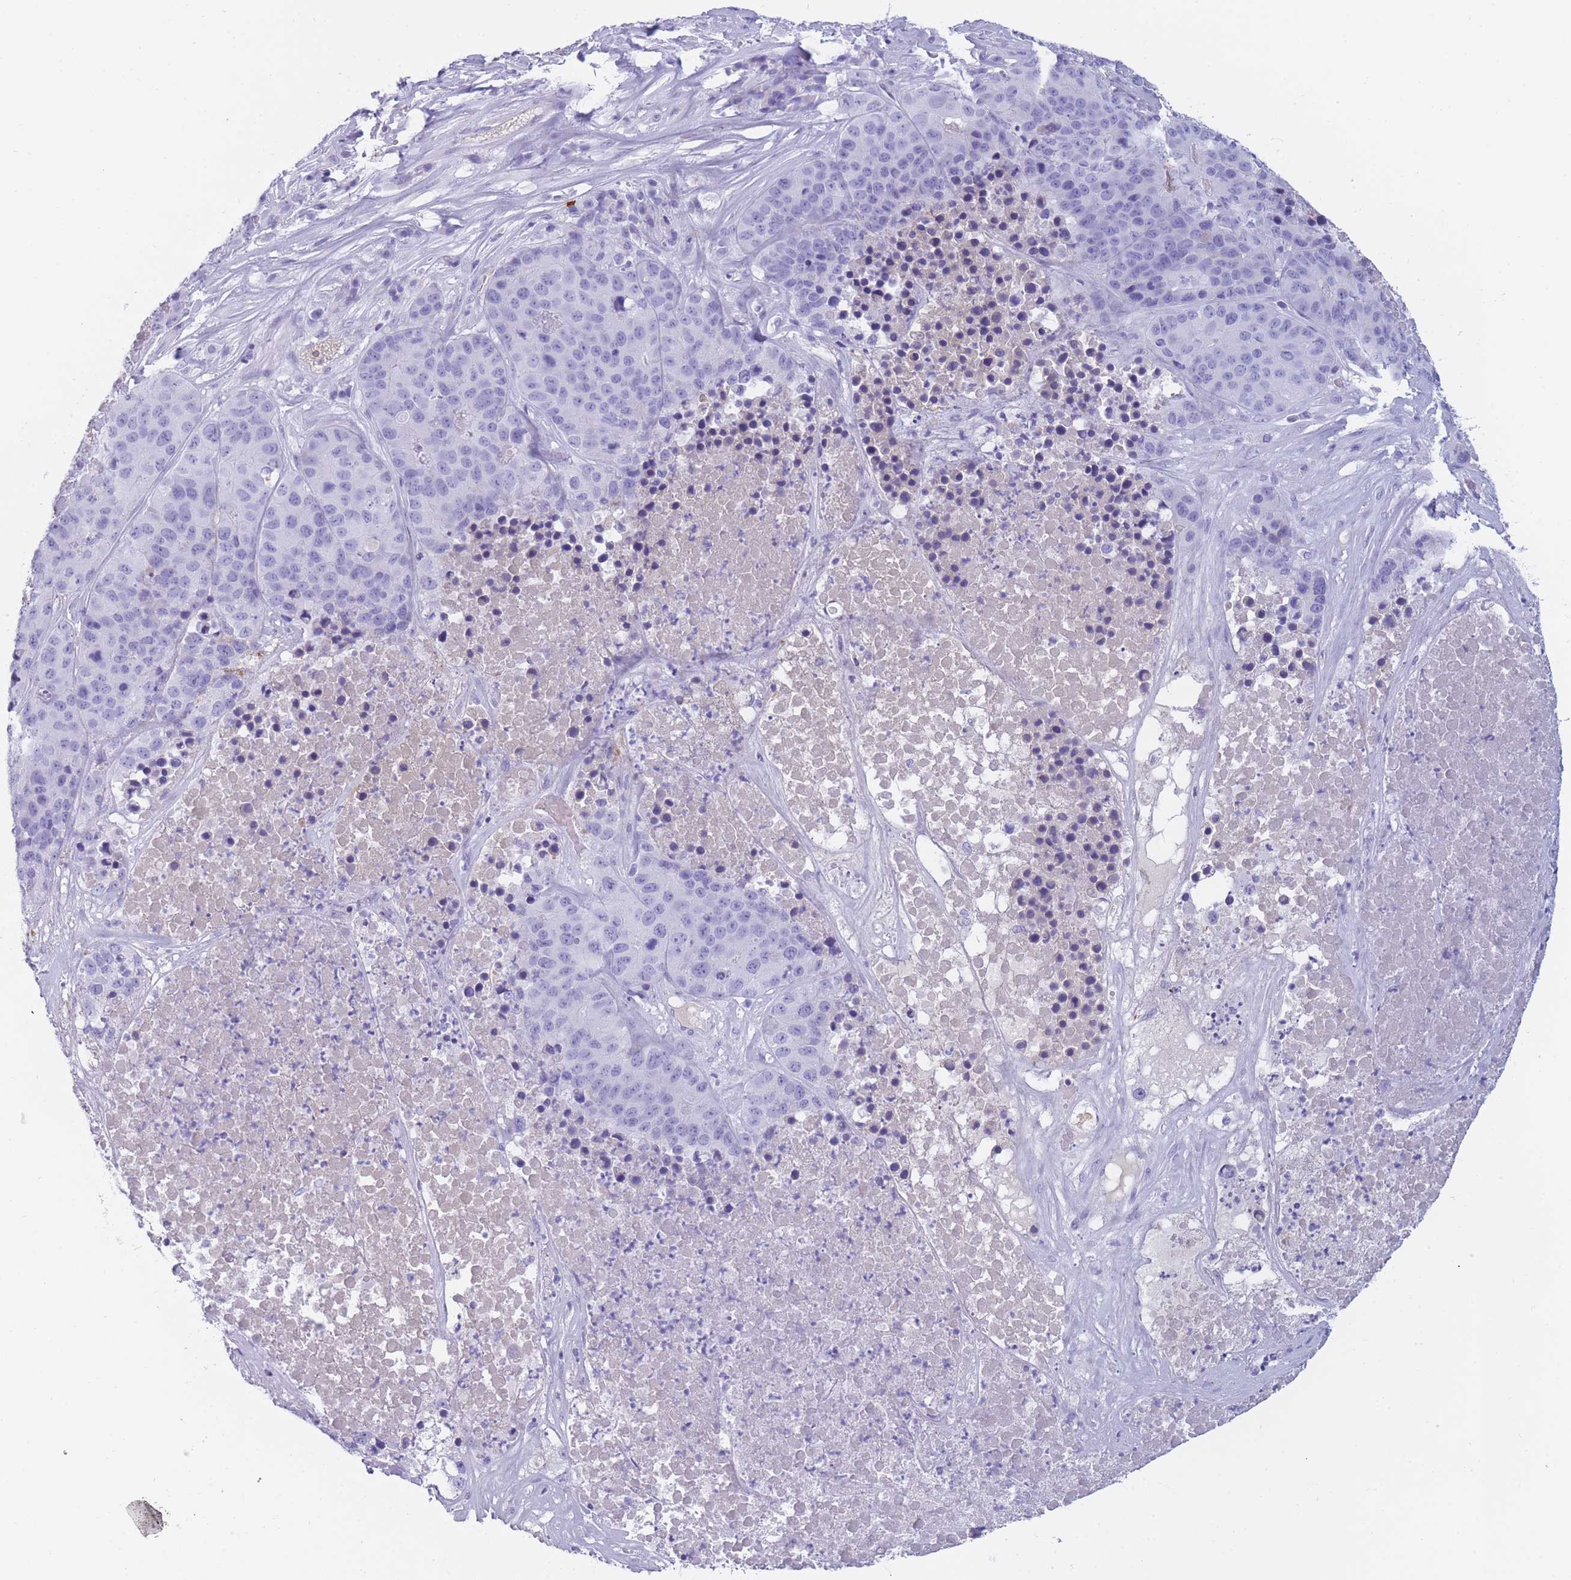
{"staining": {"intensity": "negative", "quantity": "none", "location": "none"}, "tissue": "stomach cancer", "cell_type": "Tumor cells", "image_type": "cancer", "snomed": [{"axis": "morphology", "description": "Adenocarcinoma, NOS"}, {"axis": "topography", "description": "Stomach"}], "caption": "Protein analysis of stomach cancer displays no significant expression in tumor cells.", "gene": "TNFSF11", "patient": {"sex": "male", "age": 71}}